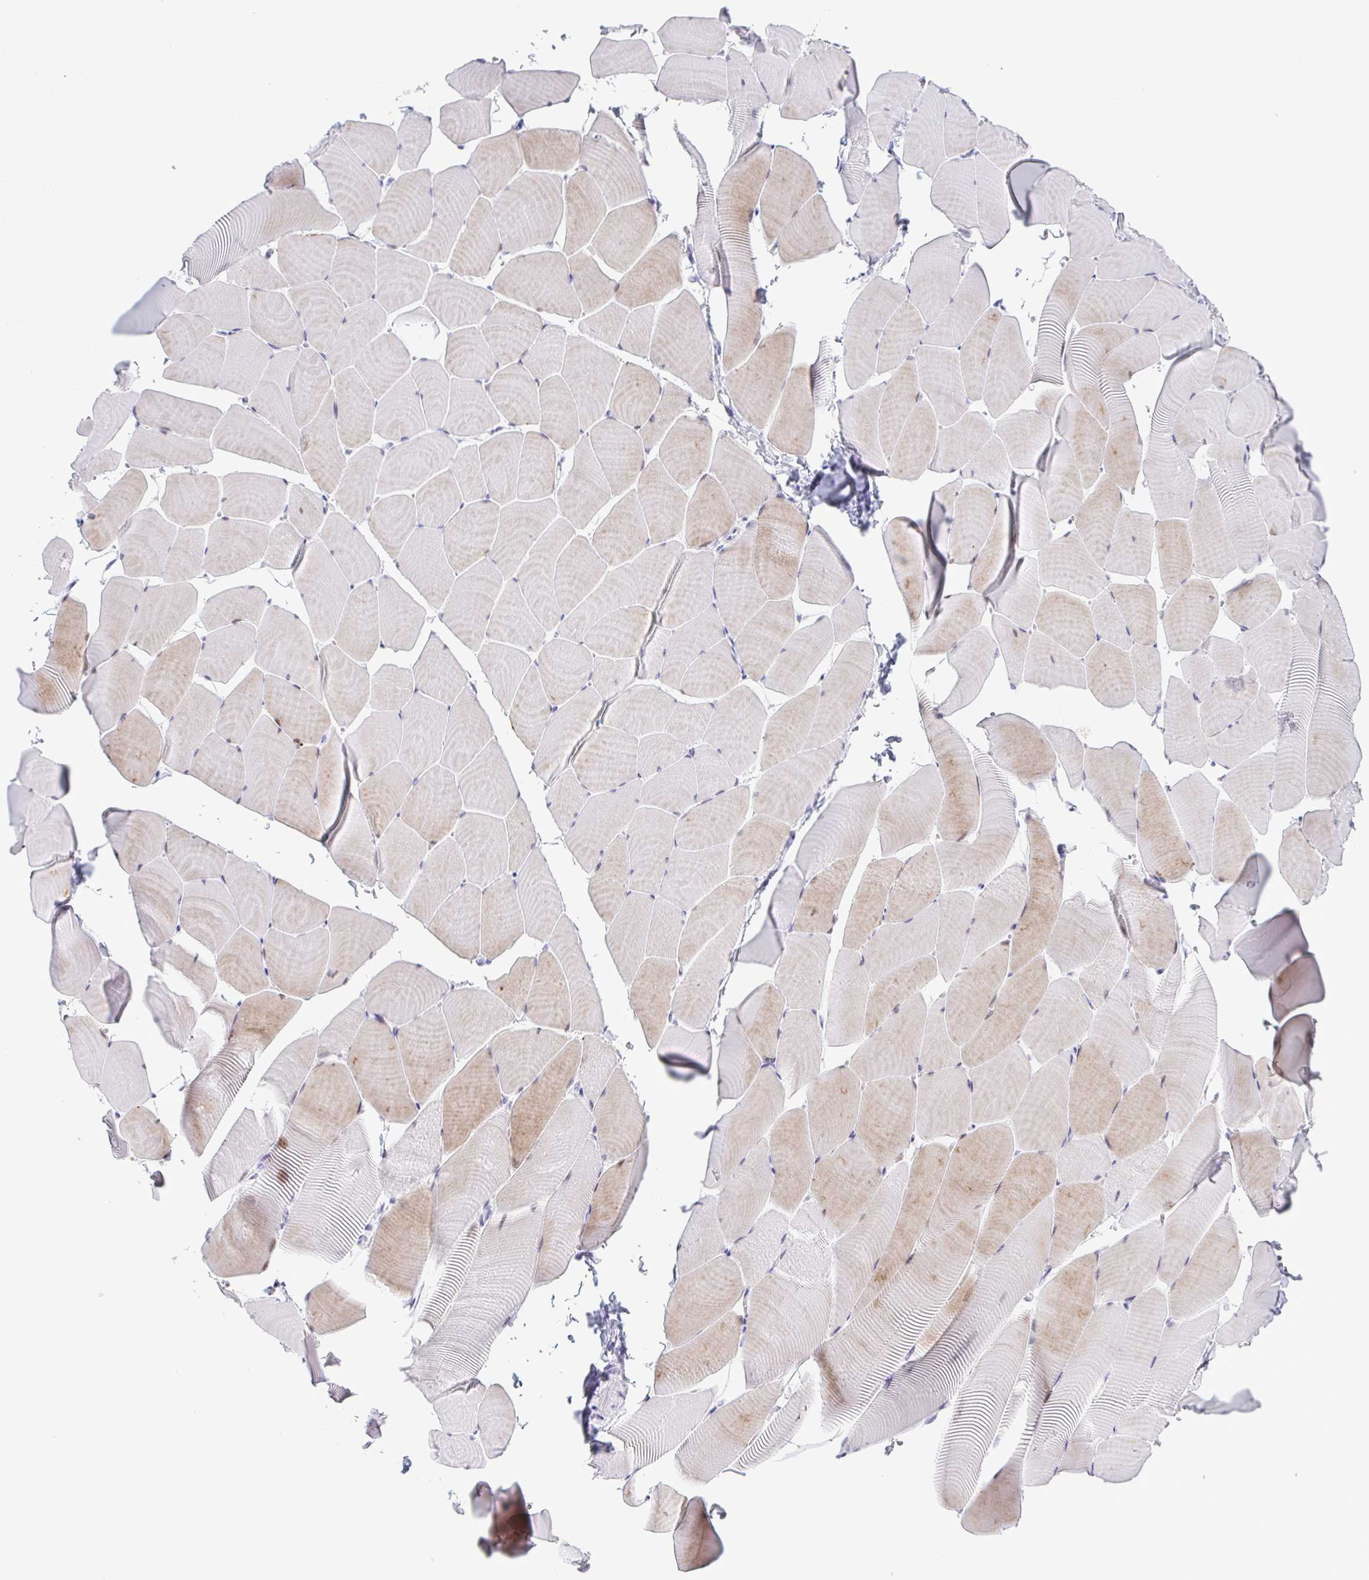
{"staining": {"intensity": "moderate", "quantity": "<25%", "location": "nuclear"}, "tissue": "skeletal muscle", "cell_type": "Myocytes", "image_type": "normal", "snomed": [{"axis": "morphology", "description": "Normal tissue, NOS"}, {"axis": "topography", "description": "Skeletal muscle"}], "caption": "A brown stain labels moderate nuclear positivity of a protein in myocytes of benign human skeletal muscle. (DAB = brown stain, brightfield microscopy at high magnification).", "gene": "SUGP2", "patient": {"sex": "male", "age": 25}}